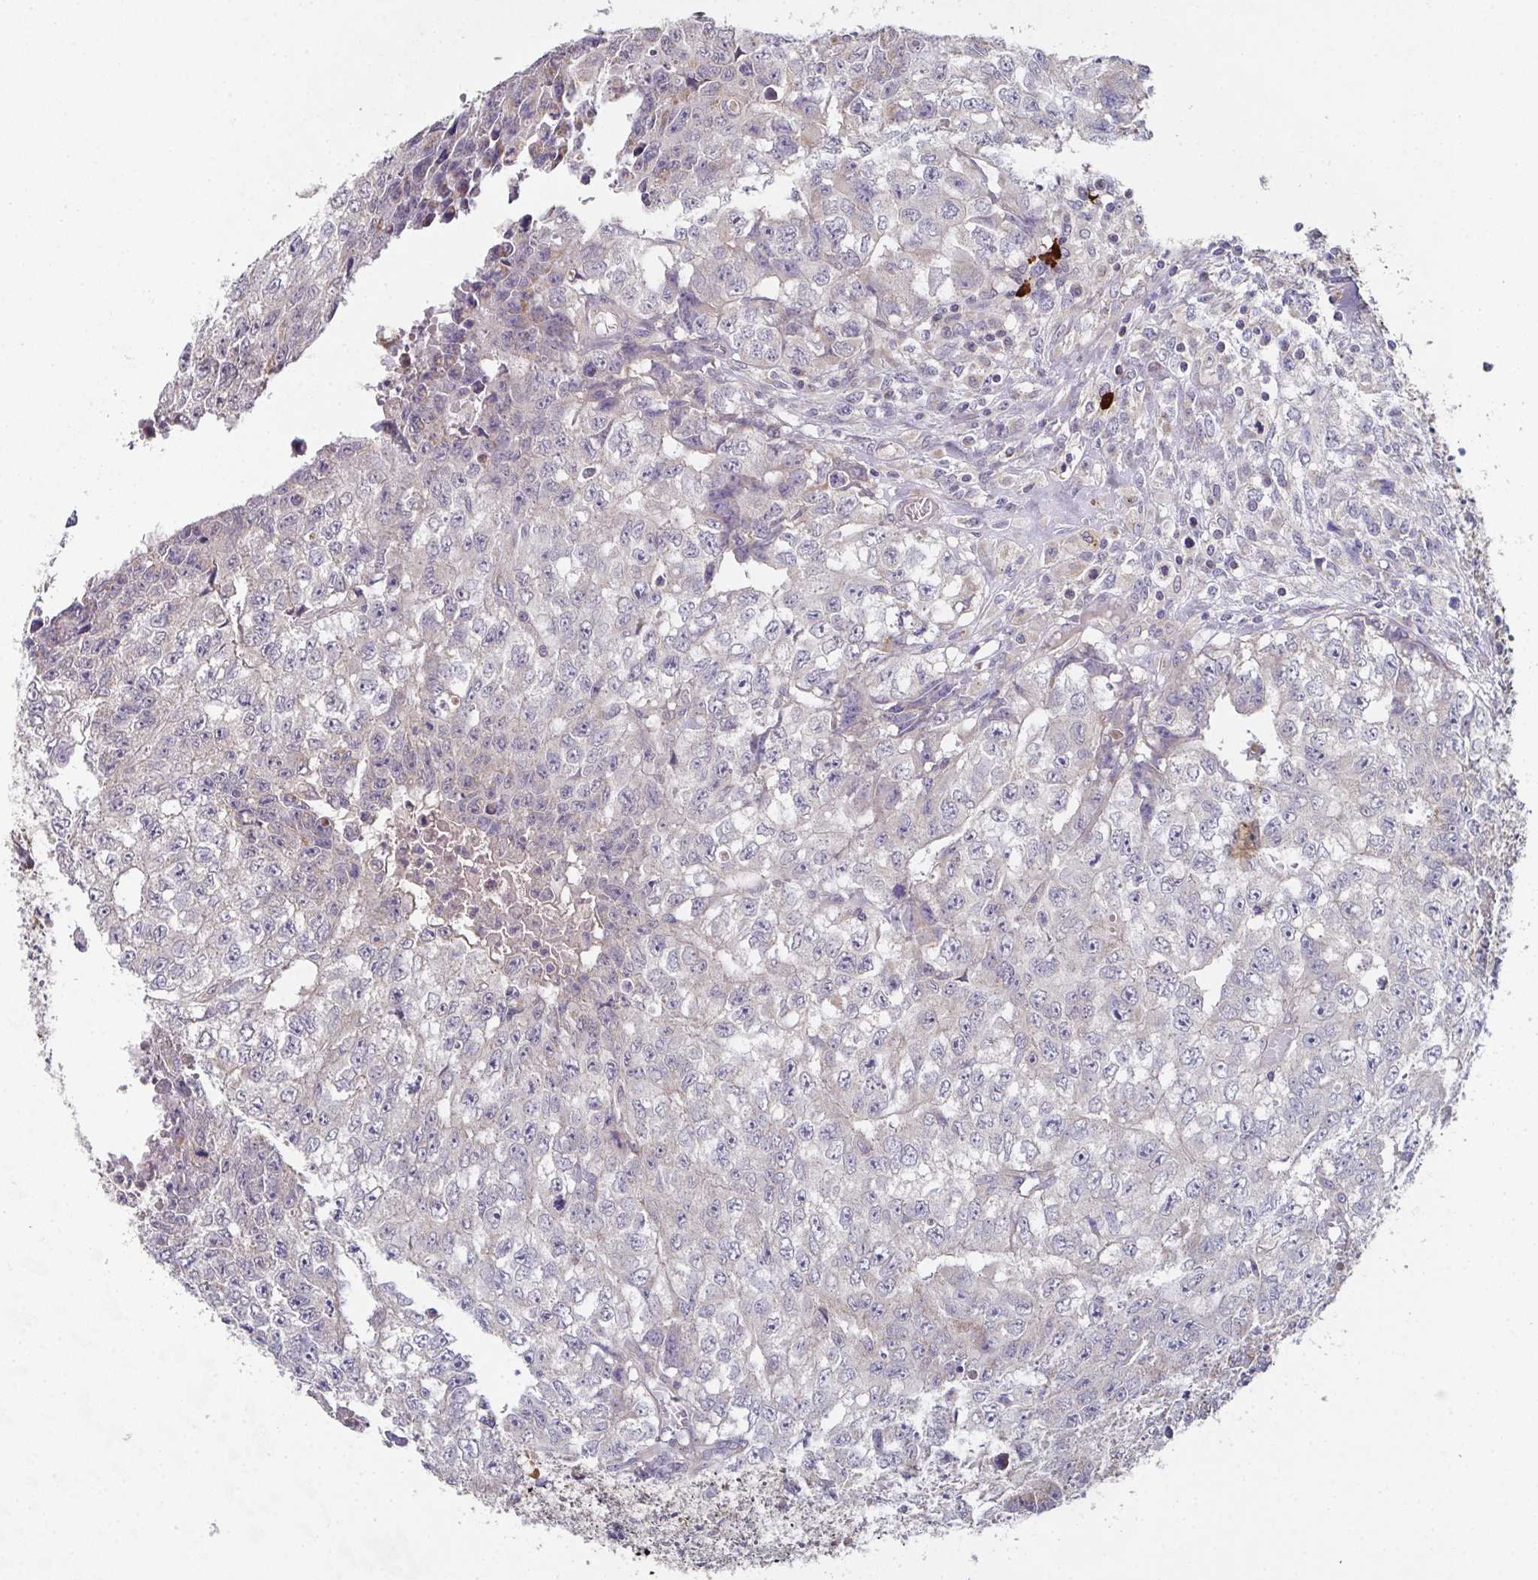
{"staining": {"intensity": "negative", "quantity": "none", "location": "none"}, "tissue": "testis cancer", "cell_type": "Tumor cells", "image_type": "cancer", "snomed": [{"axis": "morphology", "description": "Carcinoma, Embryonal, NOS"}, {"axis": "morphology", "description": "Teratoma, malignant, NOS"}, {"axis": "topography", "description": "Testis"}], "caption": "Image shows no significant protein positivity in tumor cells of embryonal carcinoma (testis). (Immunohistochemistry (ihc), brightfield microscopy, high magnification).", "gene": "MT-ND3", "patient": {"sex": "male", "age": 24}}